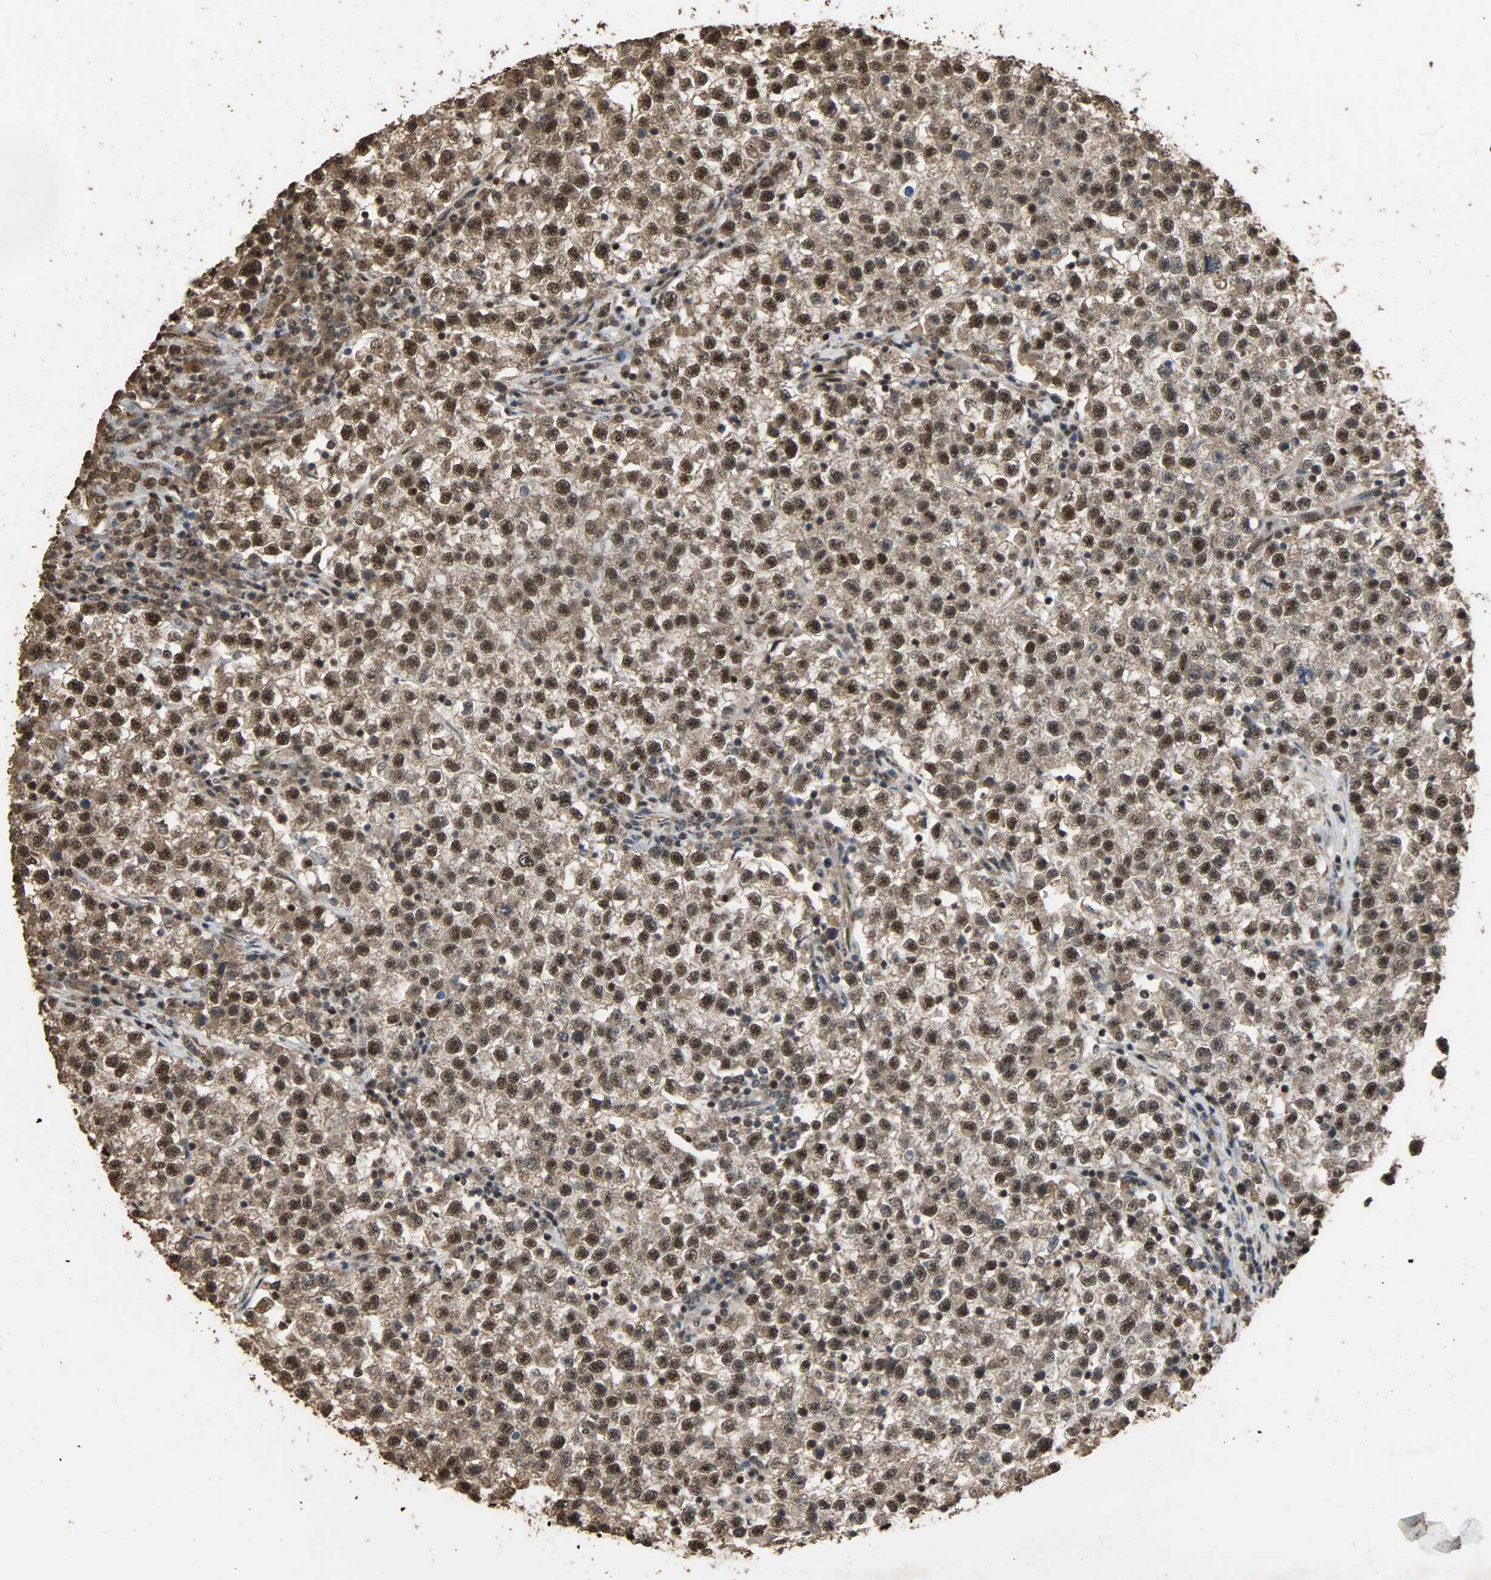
{"staining": {"intensity": "strong", "quantity": ">75%", "location": "cytoplasmic/membranous,nuclear"}, "tissue": "testis cancer", "cell_type": "Tumor cells", "image_type": "cancer", "snomed": [{"axis": "morphology", "description": "Seminoma, NOS"}, {"axis": "topography", "description": "Testis"}], "caption": "IHC of human testis cancer (seminoma) demonstrates high levels of strong cytoplasmic/membranous and nuclear positivity in approximately >75% of tumor cells.", "gene": "CCNT2", "patient": {"sex": "male", "age": 22}}